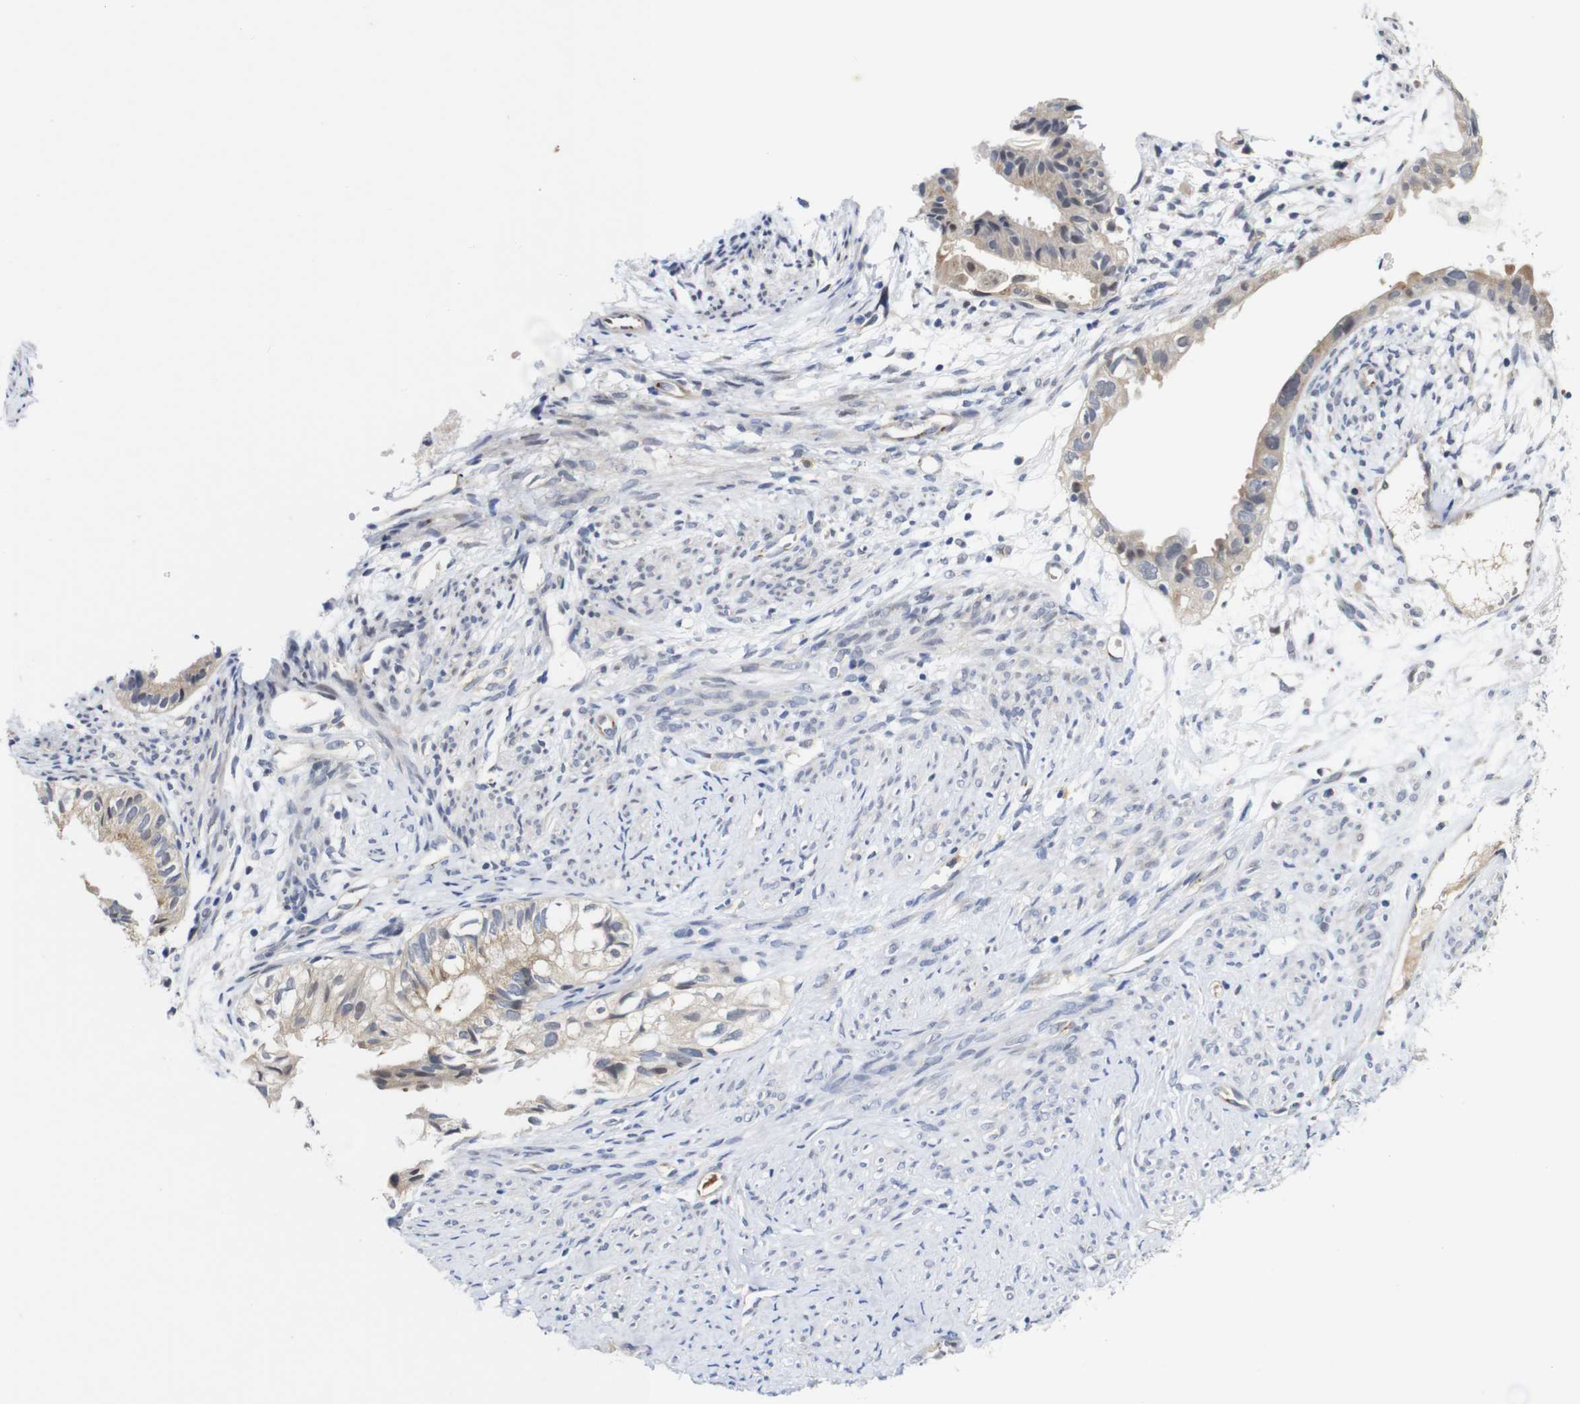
{"staining": {"intensity": "weak", "quantity": ">75%", "location": "cytoplasmic/membranous"}, "tissue": "cervical cancer", "cell_type": "Tumor cells", "image_type": "cancer", "snomed": [{"axis": "morphology", "description": "Normal tissue, NOS"}, {"axis": "morphology", "description": "Adenocarcinoma, NOS"}, {"axis": "topography", "description": "Cervix"}, {"axis": "topography", "description": "Endometrium"}], "caption": "Immunohistochemical staining of cervical cancer exhibits low levels of weak cytoplasmic/membranous protein expression in approximately >75% of tumor cells.", "gene": "FURIN", "patient": {"sex": "female", "age": 86}}